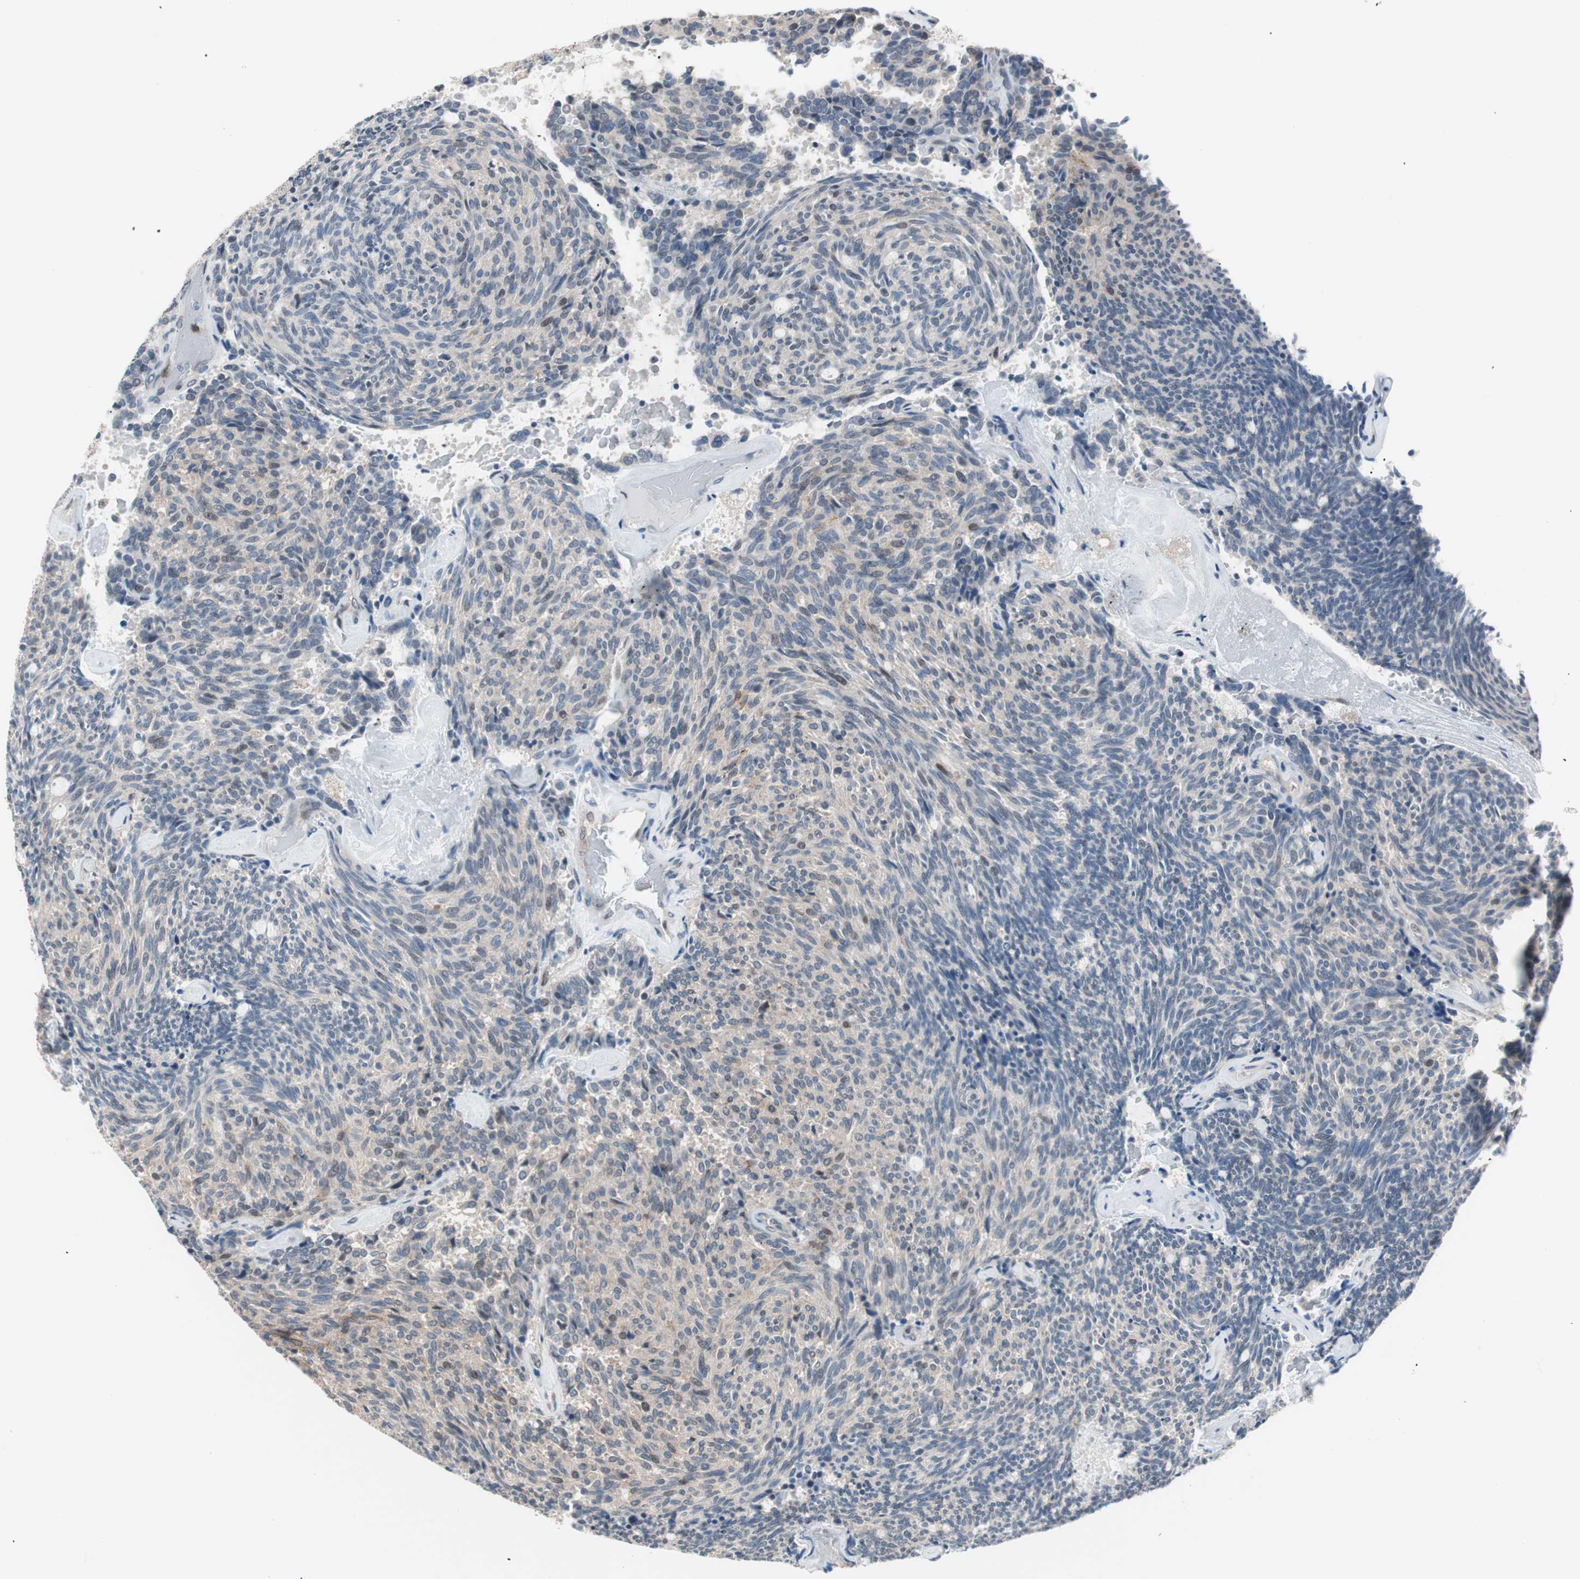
{"staining": {"intensity": "negative", "quantity": "none", "location": "none"}, "tissue": "carcinoid", "cell_type": "Tumor cells", "image_type": "cancer", "snomed": [{"axis": "morphology", "description": "Carcinoid, malignant, NOS"}, {"axis": "topography", "description": "Pancreas"}], "caption": "Immunohistochemical staining of human carcinoid (malignant) shows no significant positivity in tumor cells. The staining was performed using DAB (3,3'-diaminobenzidine) to visualize the protein expression in brown, while the nuclei were stained in blue with hematoxylin (Magnification: 20x).", "gene": "POLH", "patient": {"sex": "female", "age": 54}}